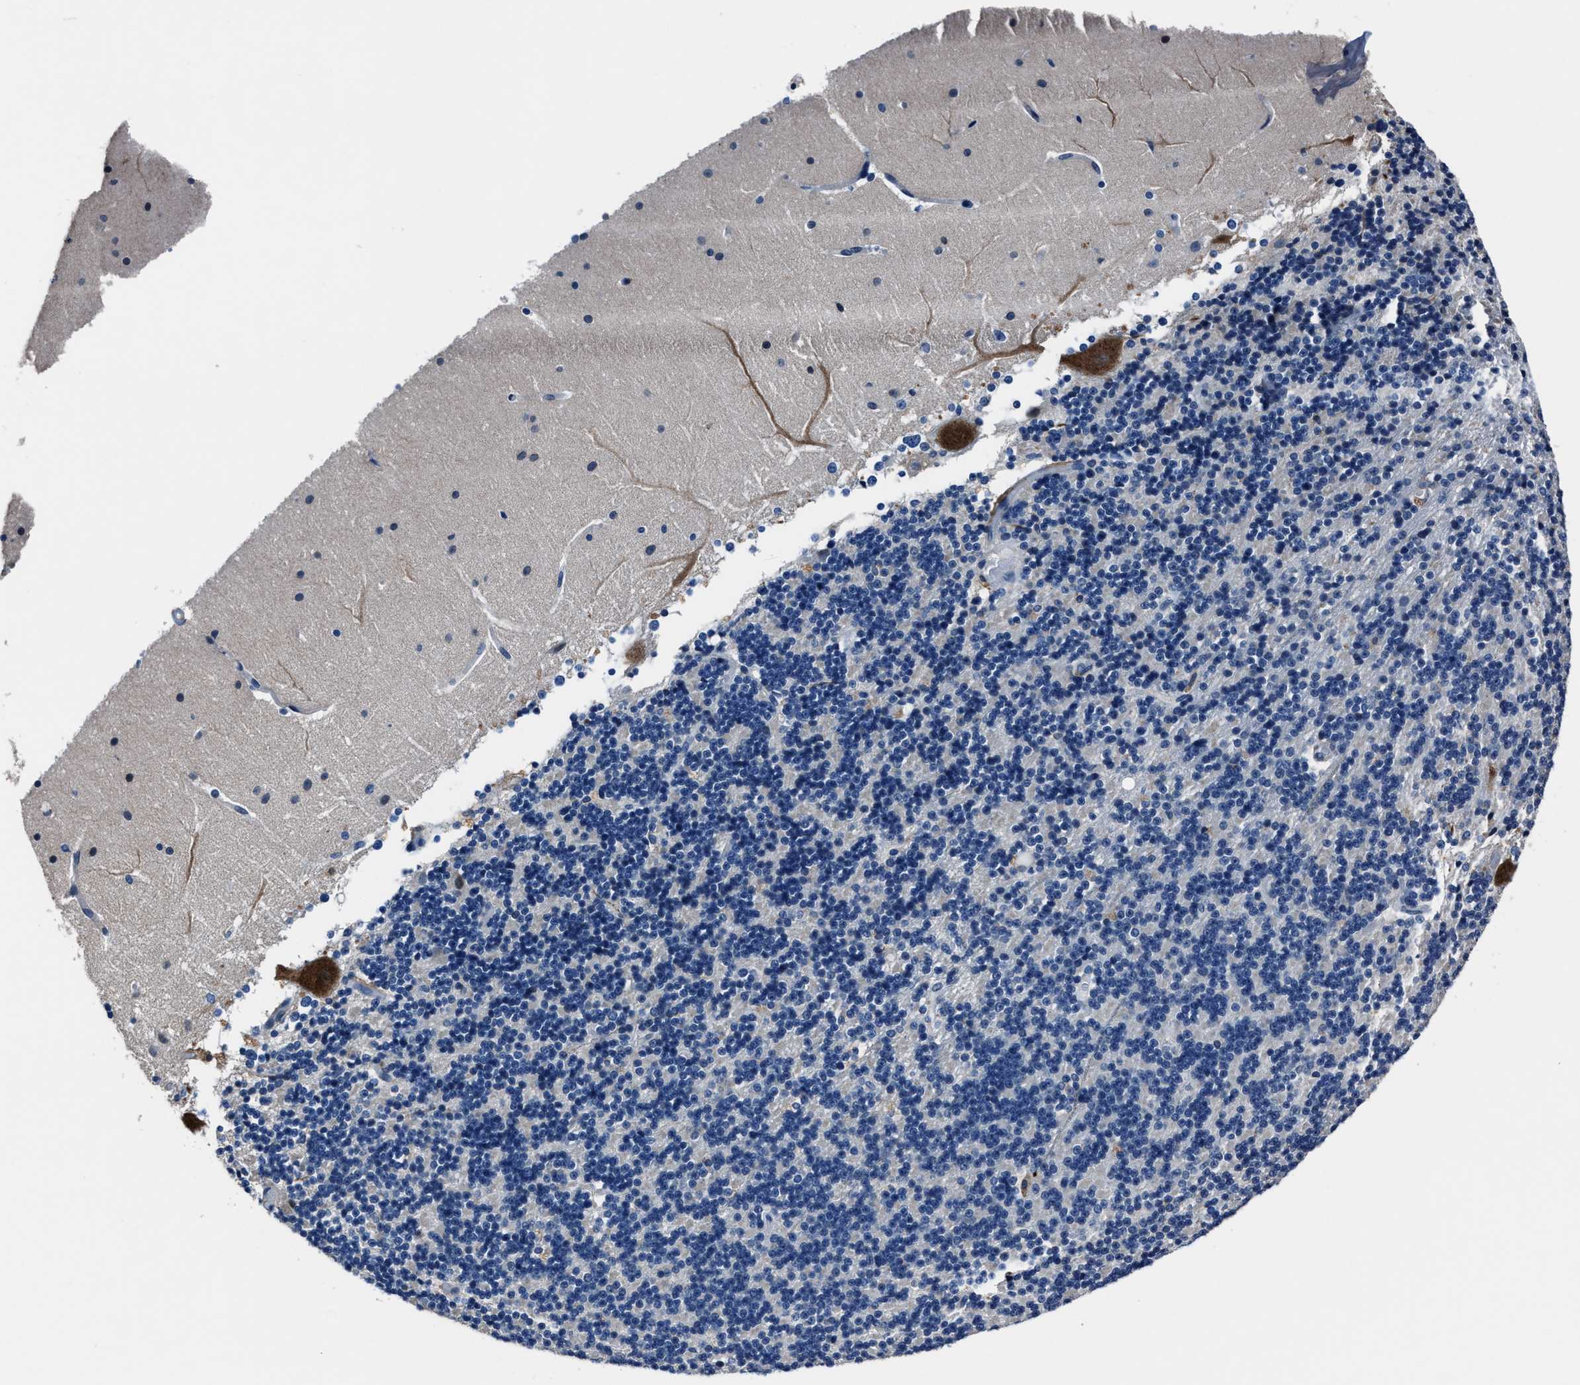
{"staining": {"intensity": "negative", "quantity": "none", "location": "none"}, "tissue": "cerebellum", "cell_type": "Cells in granular layer", "image_type": "normal", "snomed": [{"axis": "morphology", "description": "Normal tissue, NOS"}, {"axis": "topography", "description": "Cerebellum"}], "caption": "DAB immunohistochemical staining of normal cerebellum demonstrates no significant staining in cells in granular layer. Brightfield microscopy of immunohistochemistry stained with DAB (3,3'-diaminobenzidine) (brown) and hematoxylin (blue), captured at high magnification.", "gene": "FGL2", "patient": {"sex": "female", "age": 19}}